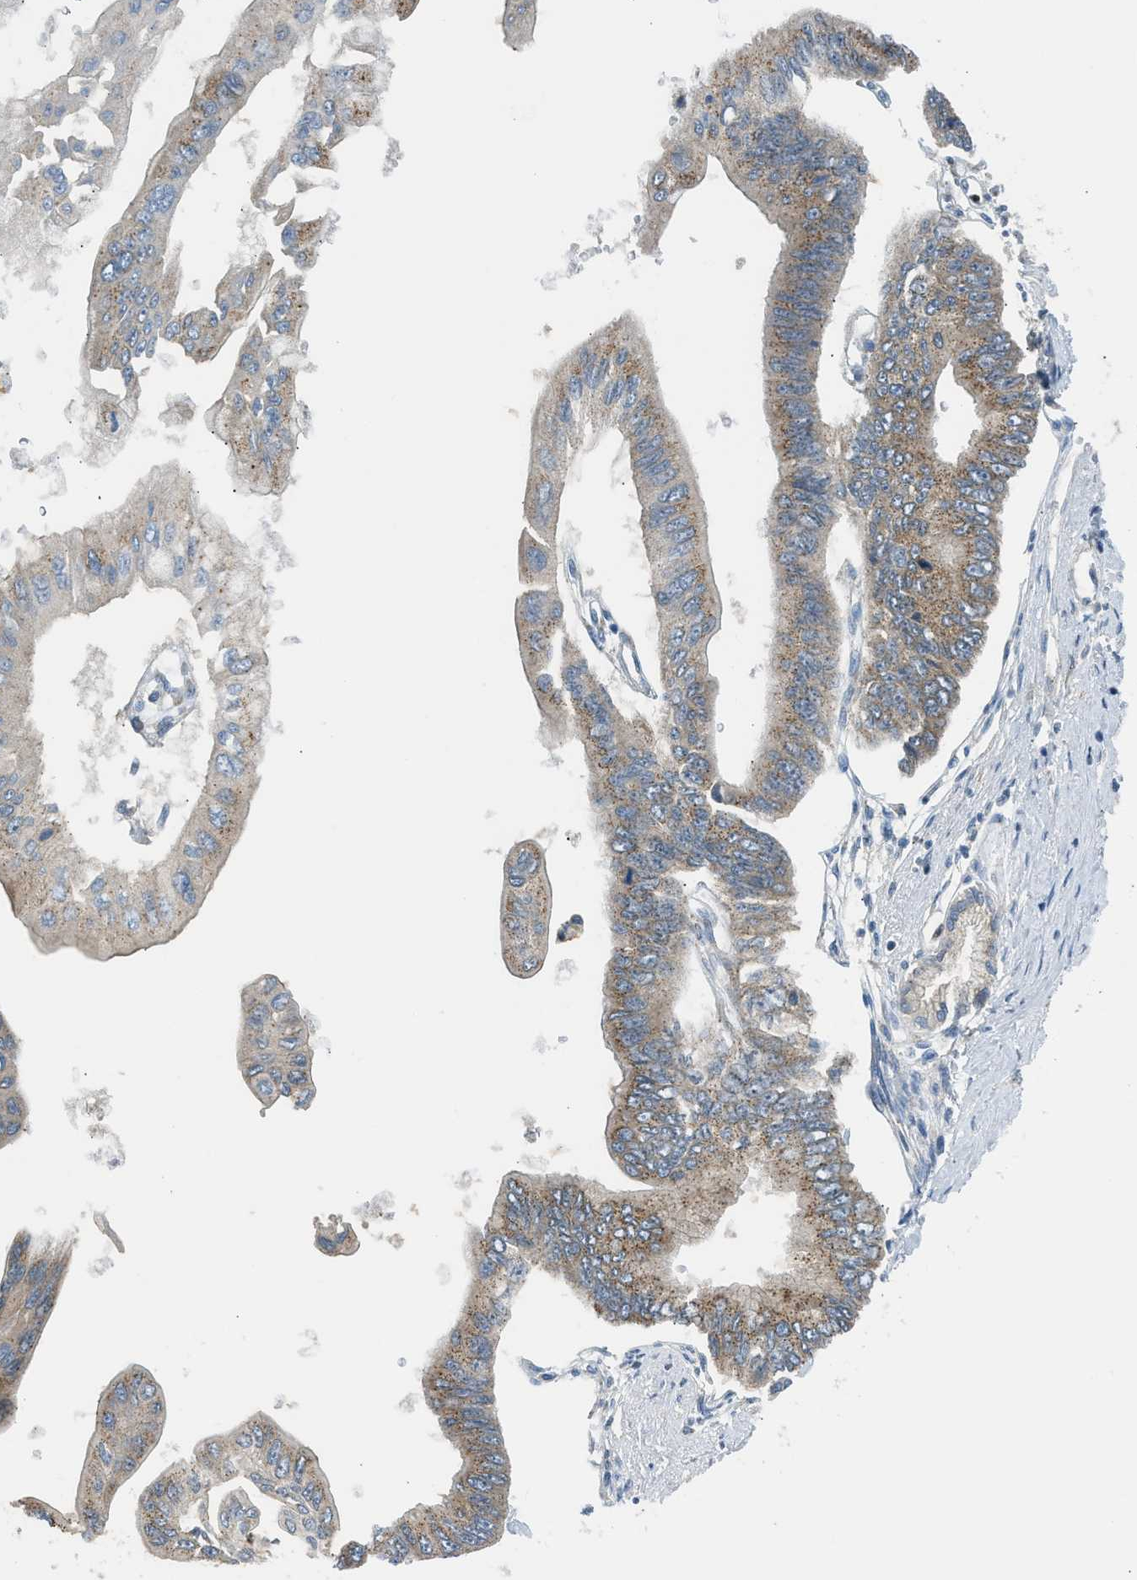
{"staining": {"intensity": "weak", "quantity": ">75%", "location": "cytoplasmic/membranous"}, "tissue": "pancreatic cancer", "cell_type": "Tumor cells", "image_type": "cancer", "snomed": [{"axis": "morphology", "description": "Adenocarcinoma, NOS"}, {"axis": "topography", "description": "Pancreas"}], "caption": "Adenocarcinoma (pancreatic) was stained to show a protein in brown. There is low levels of weak cytoplasmic/membranous positivity in about >75% of tumor cells.", "gene": "EDARADD", "patient": {"sex": "female", "age": 77}}